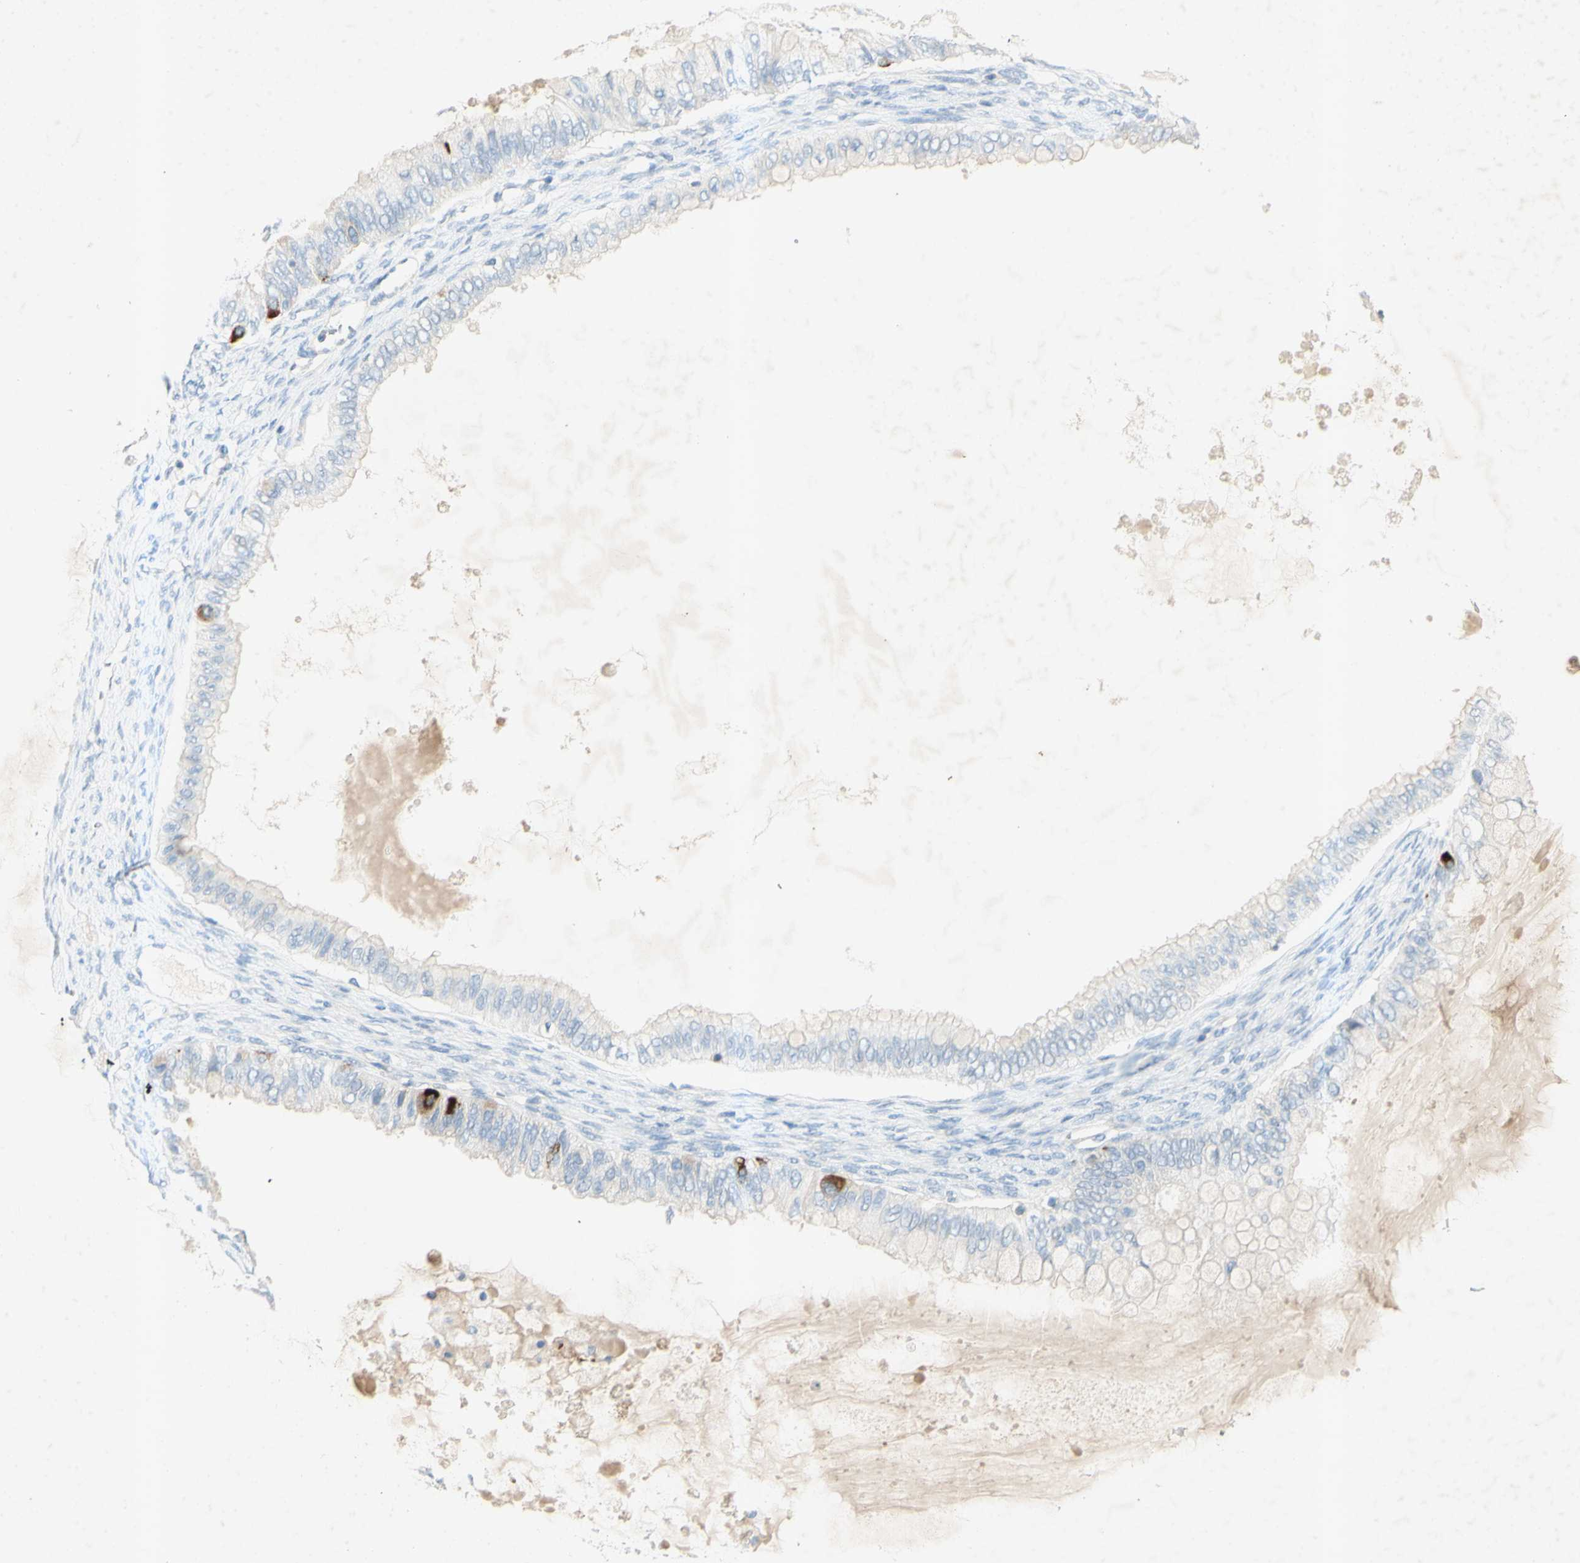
{"staining": {"intensity": "strong", "quantity": "<25%", "location": "cytoplasmic/membranous"}, "tissue": "ovarian cancer", "cell_type": "Tumor cells", "image_type": "cancer", "snomed": [{"axis": "morphology", "description": "Cystadenocarcinoma, mucinous, NOS"}, {"axis": "topography", "description": "Ovary"}], "caption": "Tumor cells reveal medium levels of strong cytoplasmic/membranous positivity in approximately <25% of cells in ovarian cancer (mucinous cystadenocarcinoma).", "gene": "GDF15", "patient": {"sex": "female", "age": 80}}